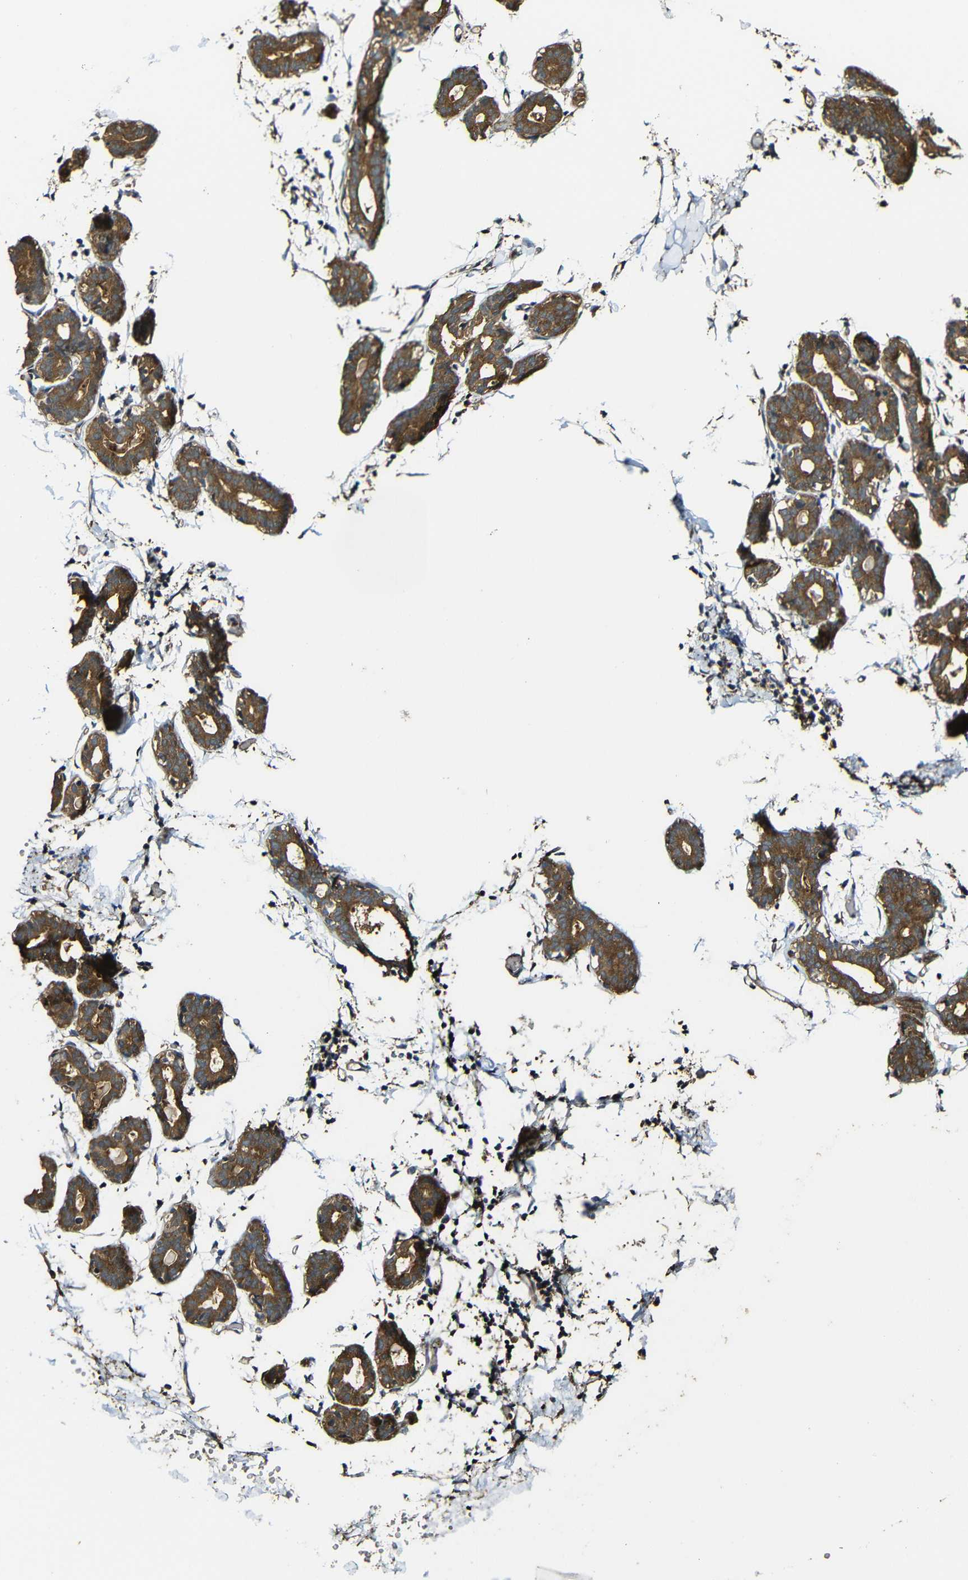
{"staining": {"intensity": "negative", "quantity": "none", "location": "none"}, "tissue": "breast", "cell_type": "Adipocytes", "image_type": "normal", "snomed": [{"axis": "morphology", "description": "Normal tissue, NOS"}, {"axis": "topography", "description": "Breast"}], "caption": "Immunohistochemistry (IHC) image of normal breast: human breast stained with DAB (3,3'-diaminobenzidine) exhibits no significant protein expression in adipocytes.", "gene": "CASP8", "patient": {"sex": "female", "age": 27}}